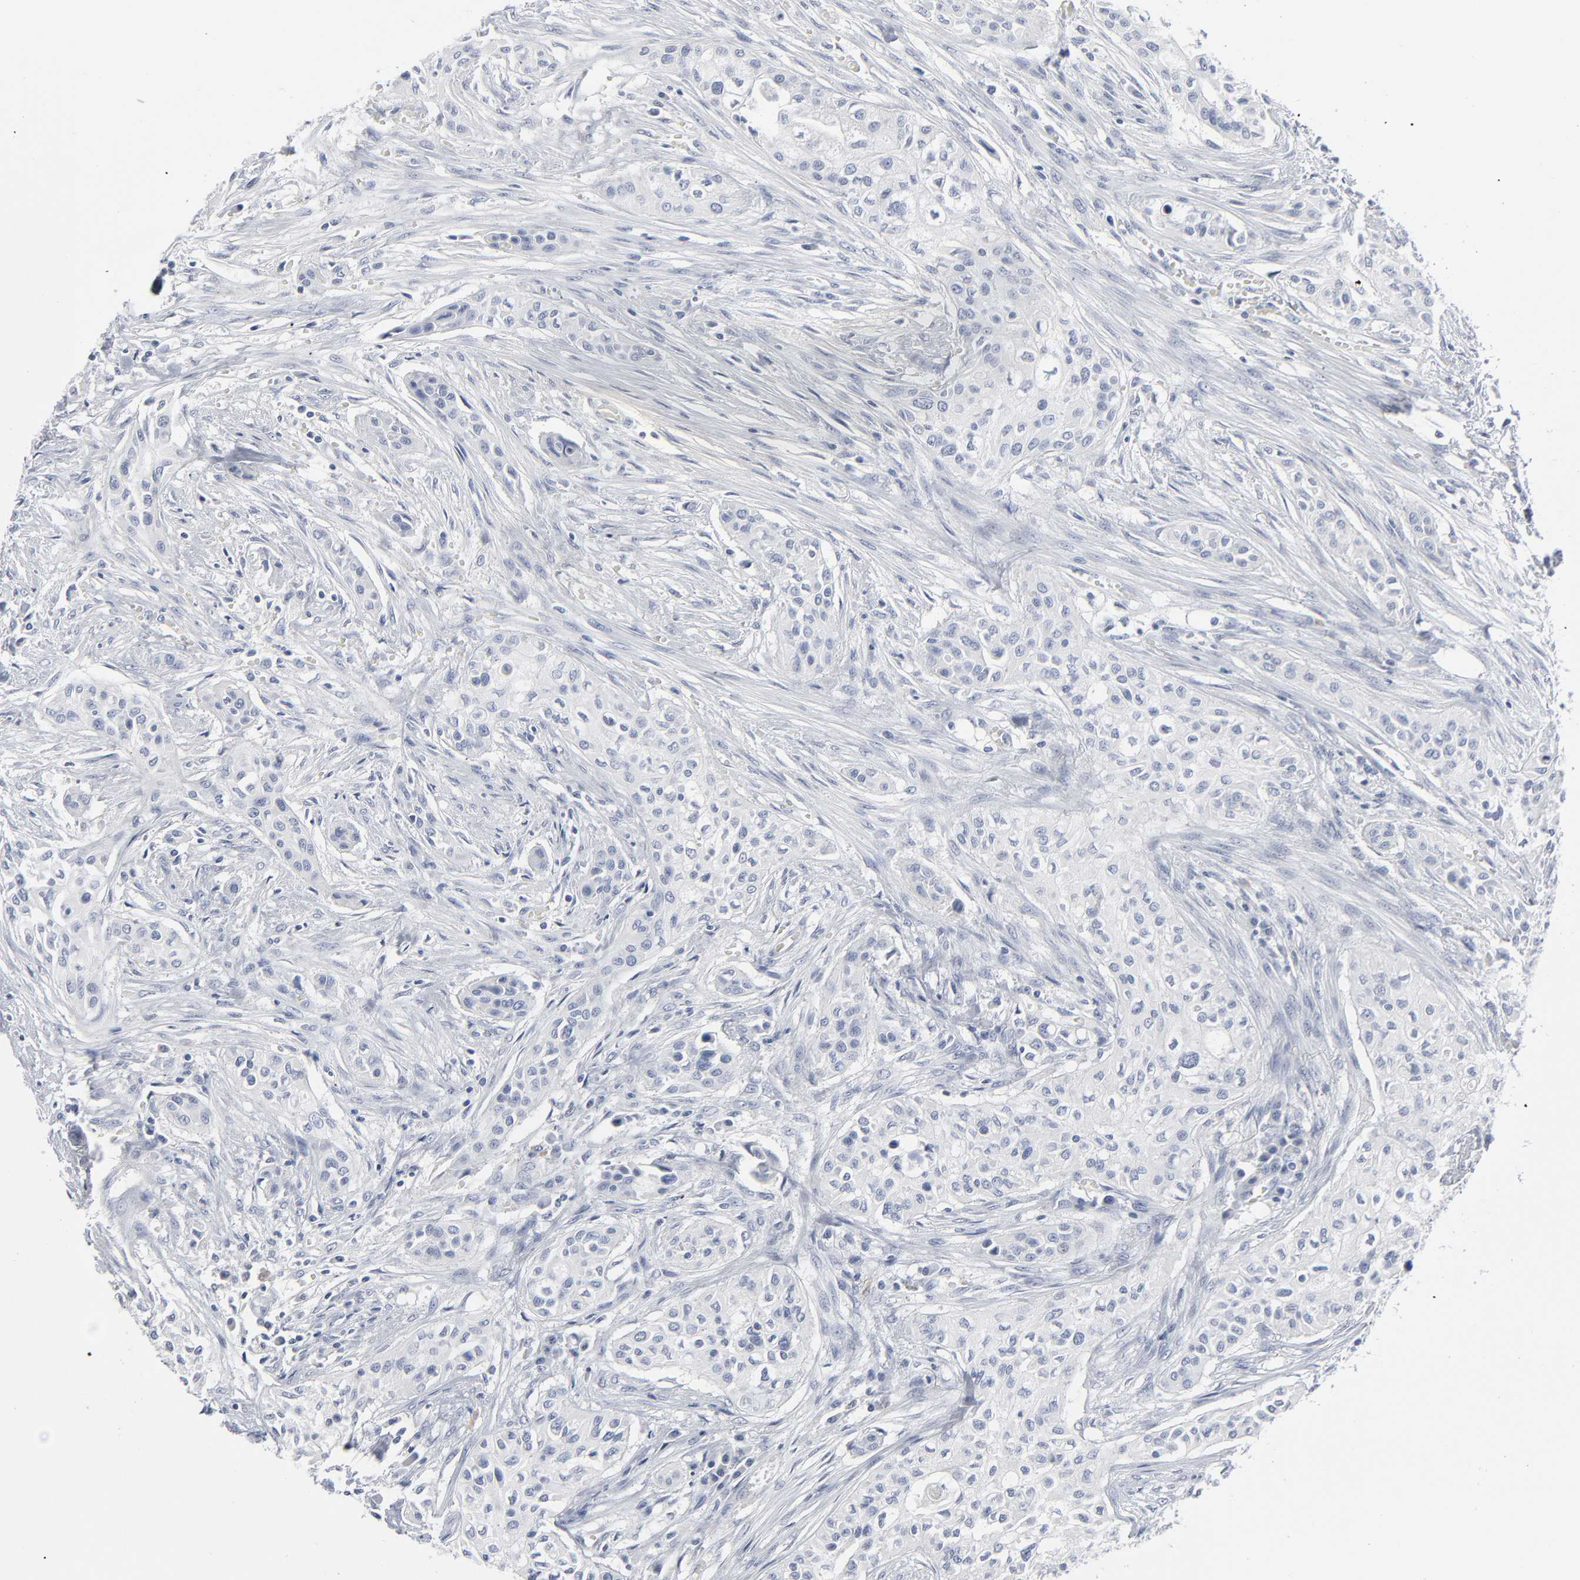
{"staining": {"intensity": "negative", "quantity": "none", "location": "none"}, "tissue": "urothelial cancer", "cell_type": "Tumor cells", "image_type": "cancer", "snomed": [{"axis": "morphology", "description": "Urothelial carcinoma, High grade"}, {"axis": "topography", "description": "Urinary bladder"}], "caption": "This histopathology image is of high-grade urothelial carcinoma stained with IHC to label a protein in brown with the nuclei are counter-stained blue. There is no expression in tumor cells. (Brightfield microscopy of DAB (3,3'-diaminobenzidine) IHC at high magnification).", "gene": "PAGE1", "patient": {"sex": "male", "age": 74}}